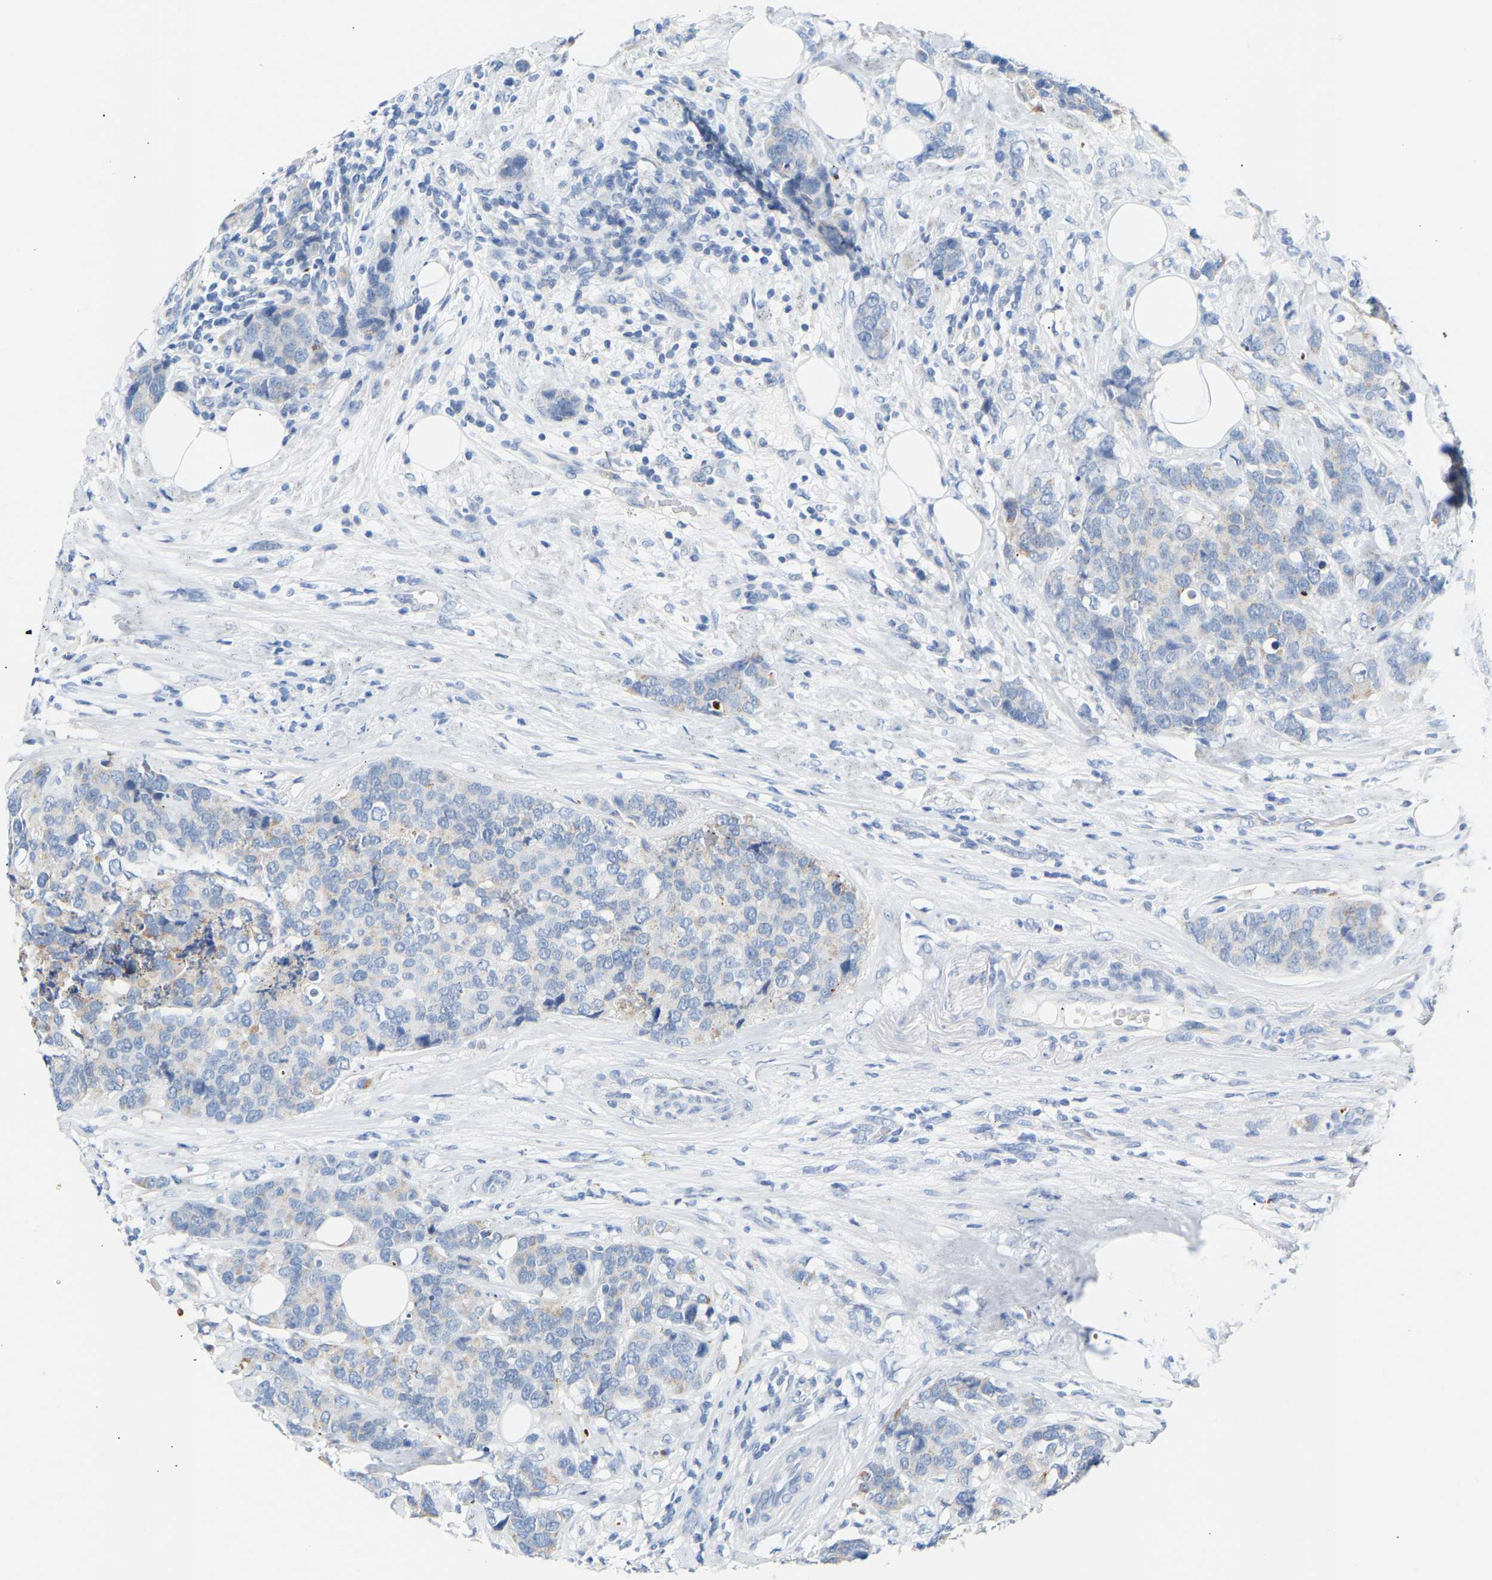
{"staining": {"intensity": "moderate", "quantity": "<25%", "location": "cytoplasmic/membranous"}, "tissue": "breast cancer", "cell_type": "Tumor cells", "image_type": "cancer", "snomed": [{"axis": "morphology", "description": "Lobular carcinoma"}, {"axis": "topography", "description": "Breast"}], "caption": "The immunohistochemical stain labels moderate cytoplasmic/membranous staining in tumor cells of lobular carcinoma (breast) tissue.", "gene": "PEX1", "patient": {"sex": "female", "age": 59}}